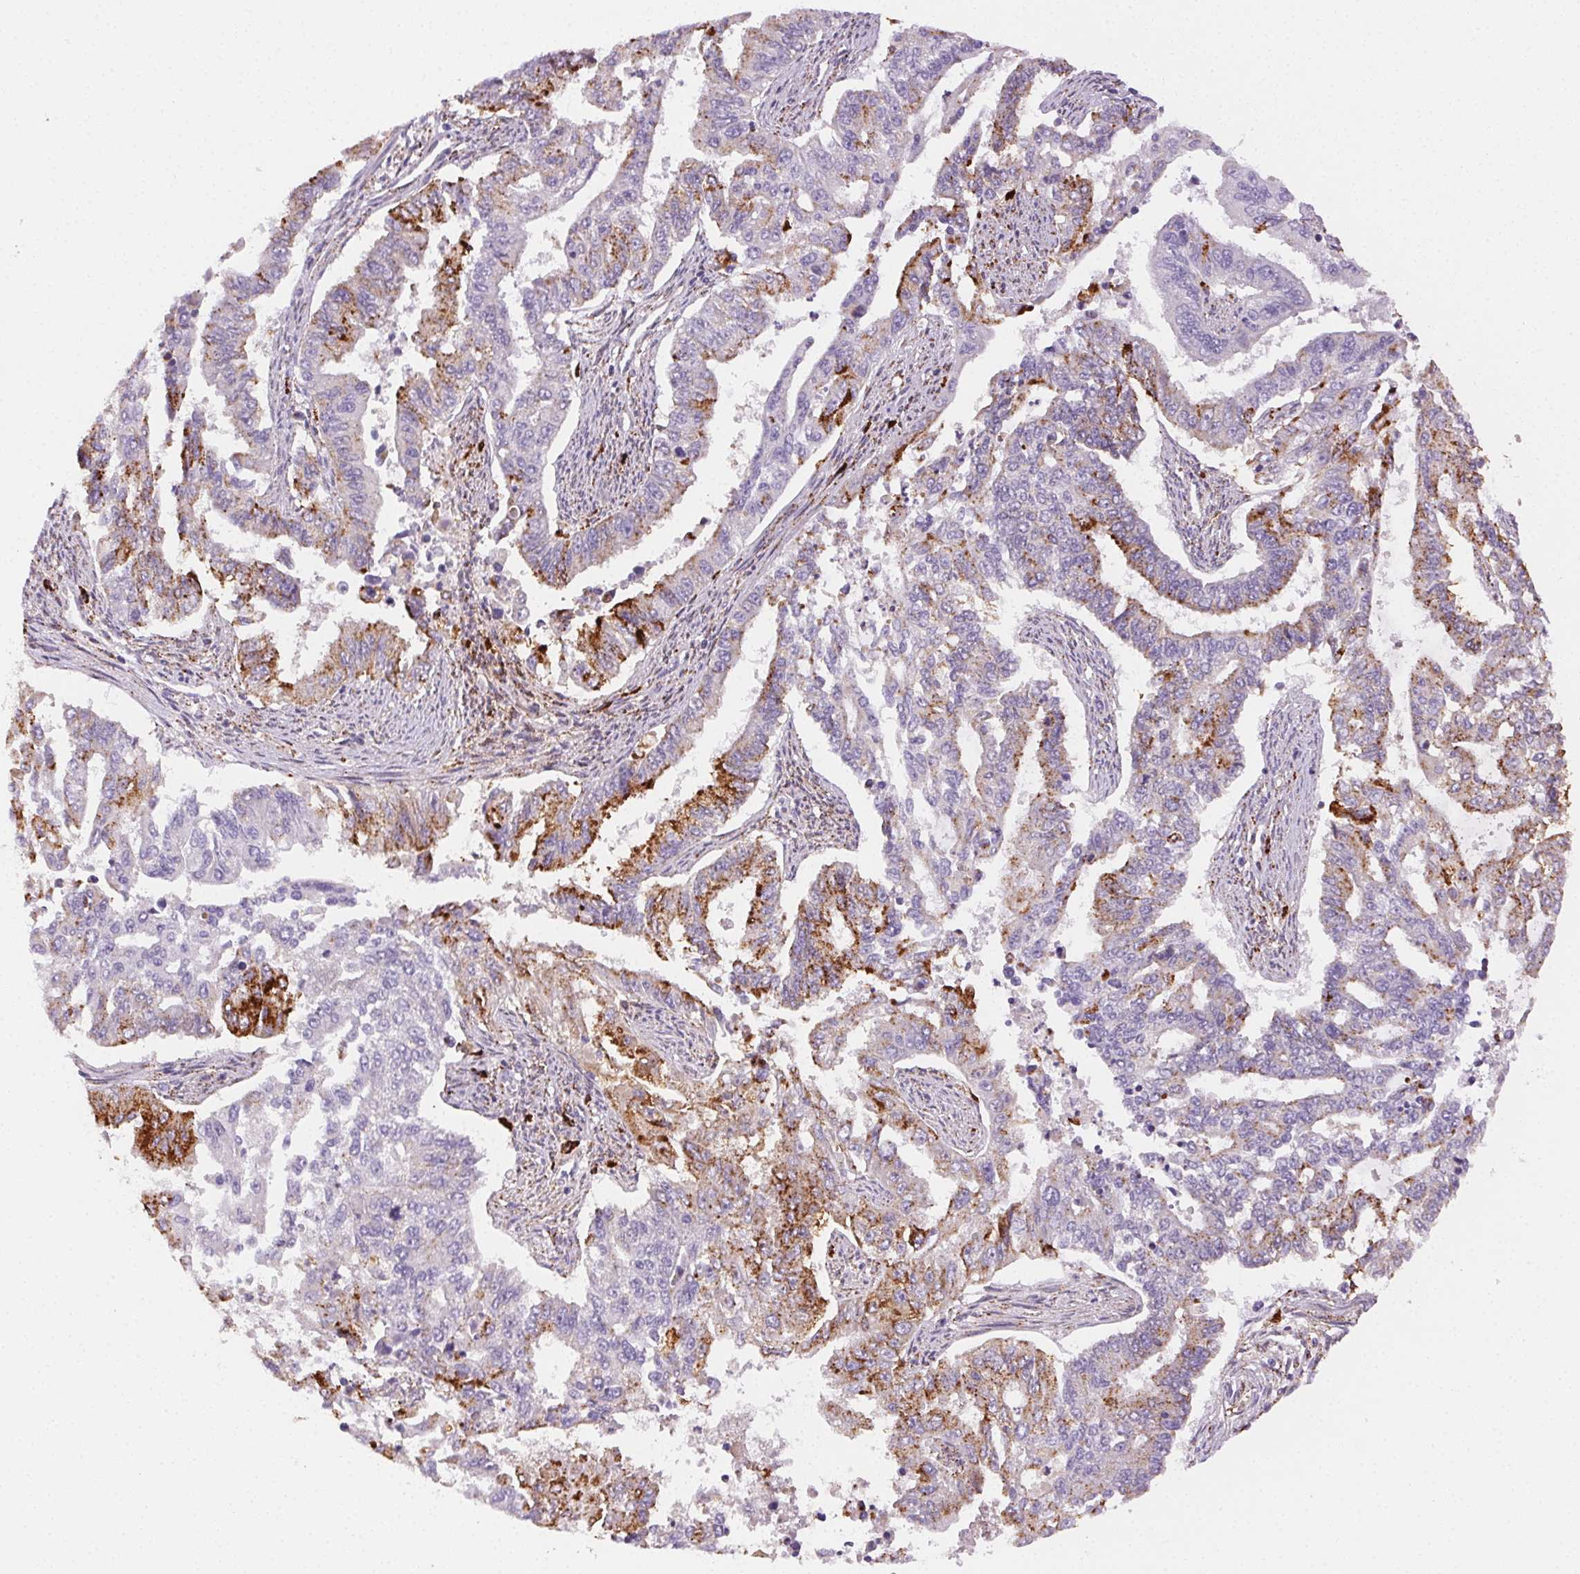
{"staining": {"intensity": "moderate", "quantity": "<25%", "location": "cytoplasmic/membranous"}, "tissue": "endometrial cancer", "cell_type": "Tumor cells", "image_type": "cancer", "snomed": [{"axis": "morphology", "description": "Adenocarcinoma, NOS"}, {"axis": "topography", "description": "Uterus"}], "caption": "The photomicrograph shows a brown stain indicating the presence of a protein in the cytoplasmic/membranous of tumor cells in endometrial cancer (adenocarcinoma).", "gene": "SCPEP1", "patient": {"sex": "female", "age": 59}}